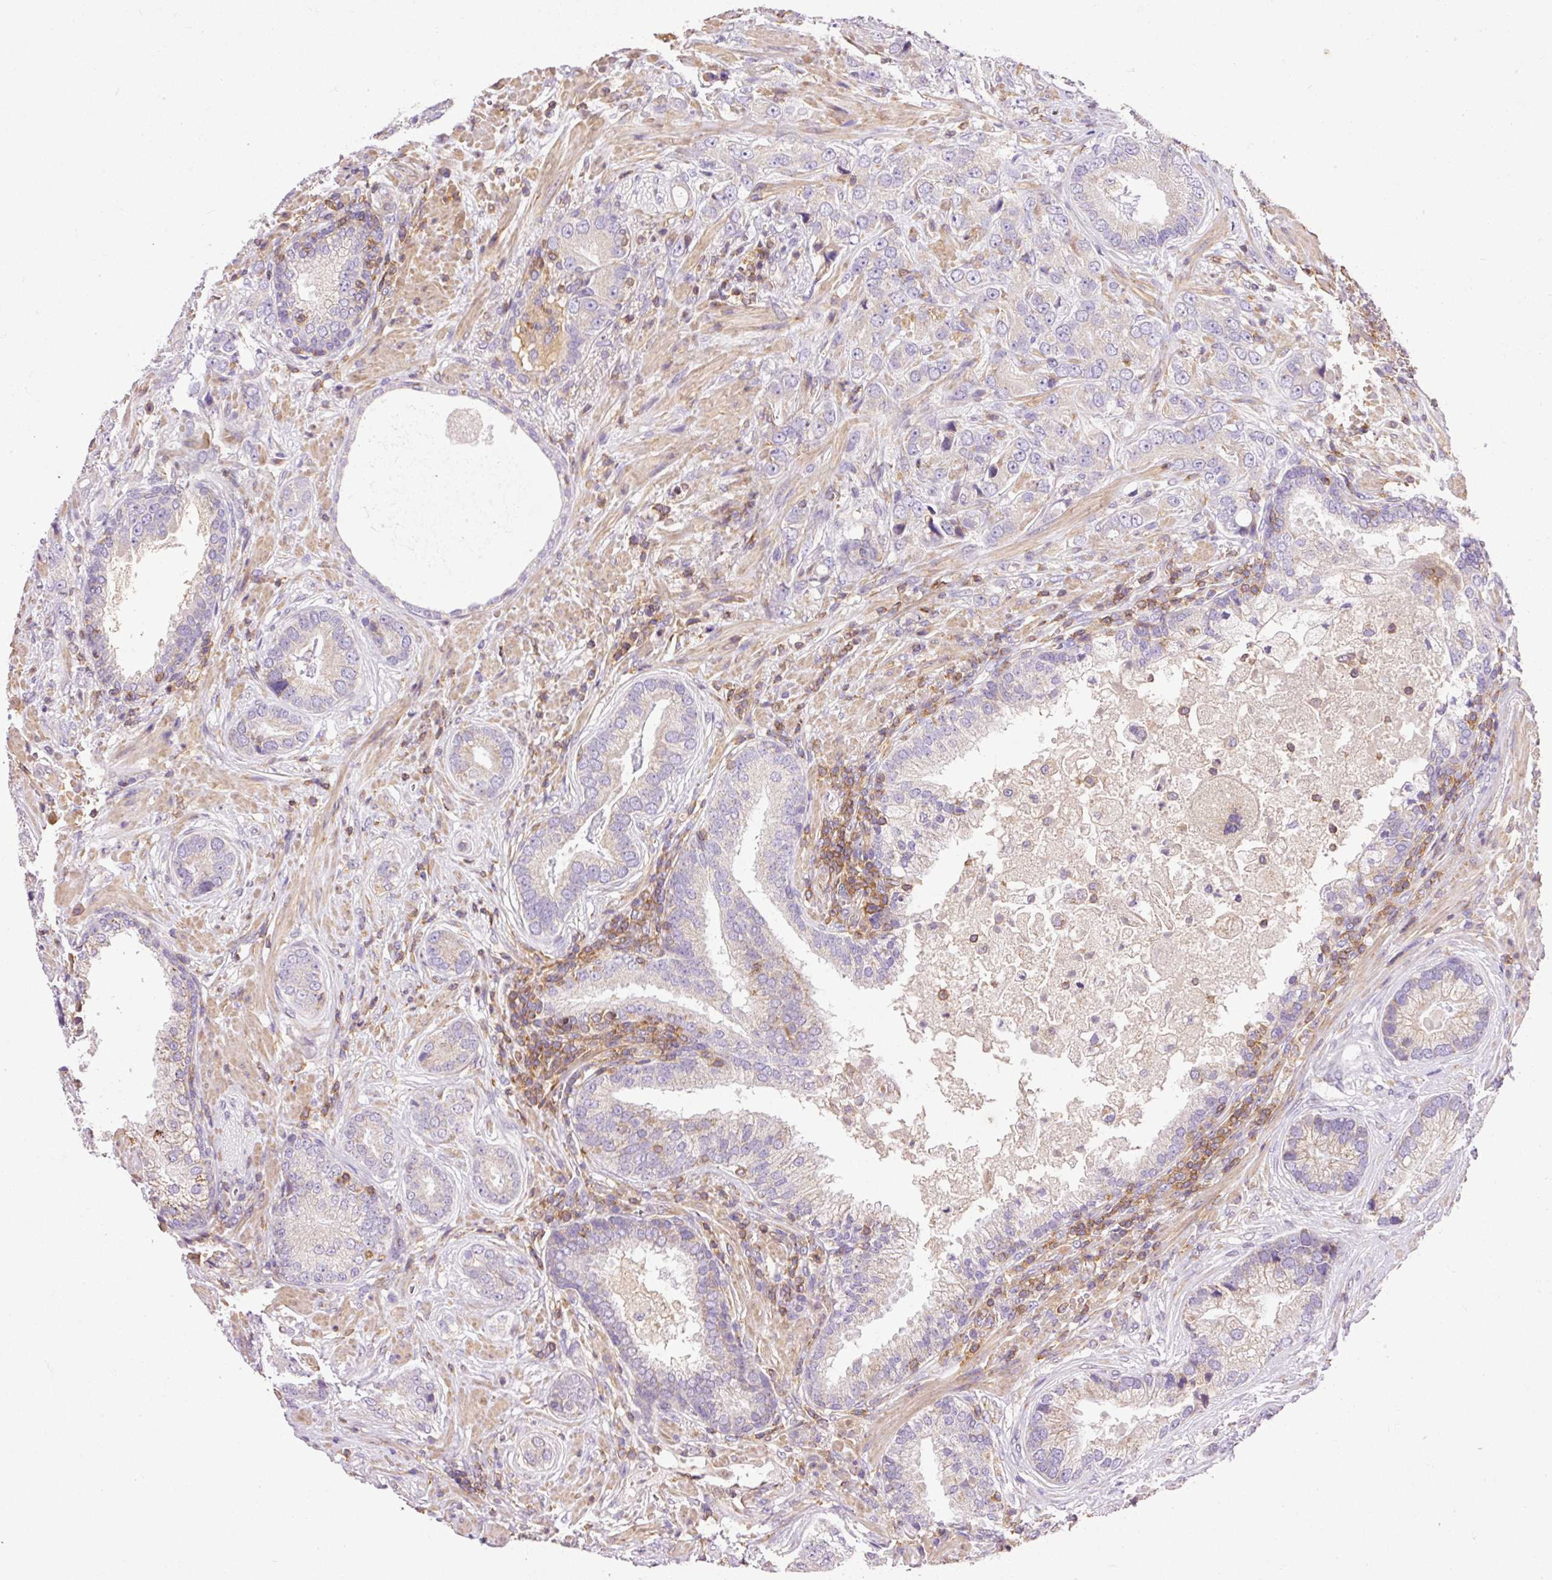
{"staining": {"intensity": "negative", "quantity": "none", "location": "none"}, "tissue": "prostate cancer", "cell_type": "Tumor cells", "image_type": "cancer", "snomed": [{"axis": "morphology", "description": "Adenocarcinoma, High grade"}, {"axis": "topography", "description": "Prostate"}], "caption": "Immunohistochemistry of human prostate cancer (high-grade adenocarcinoma) demonstrates no positivity in tumor cells.", "gene": "IMMT", "patient": {"sex": "male", "age": 55}}